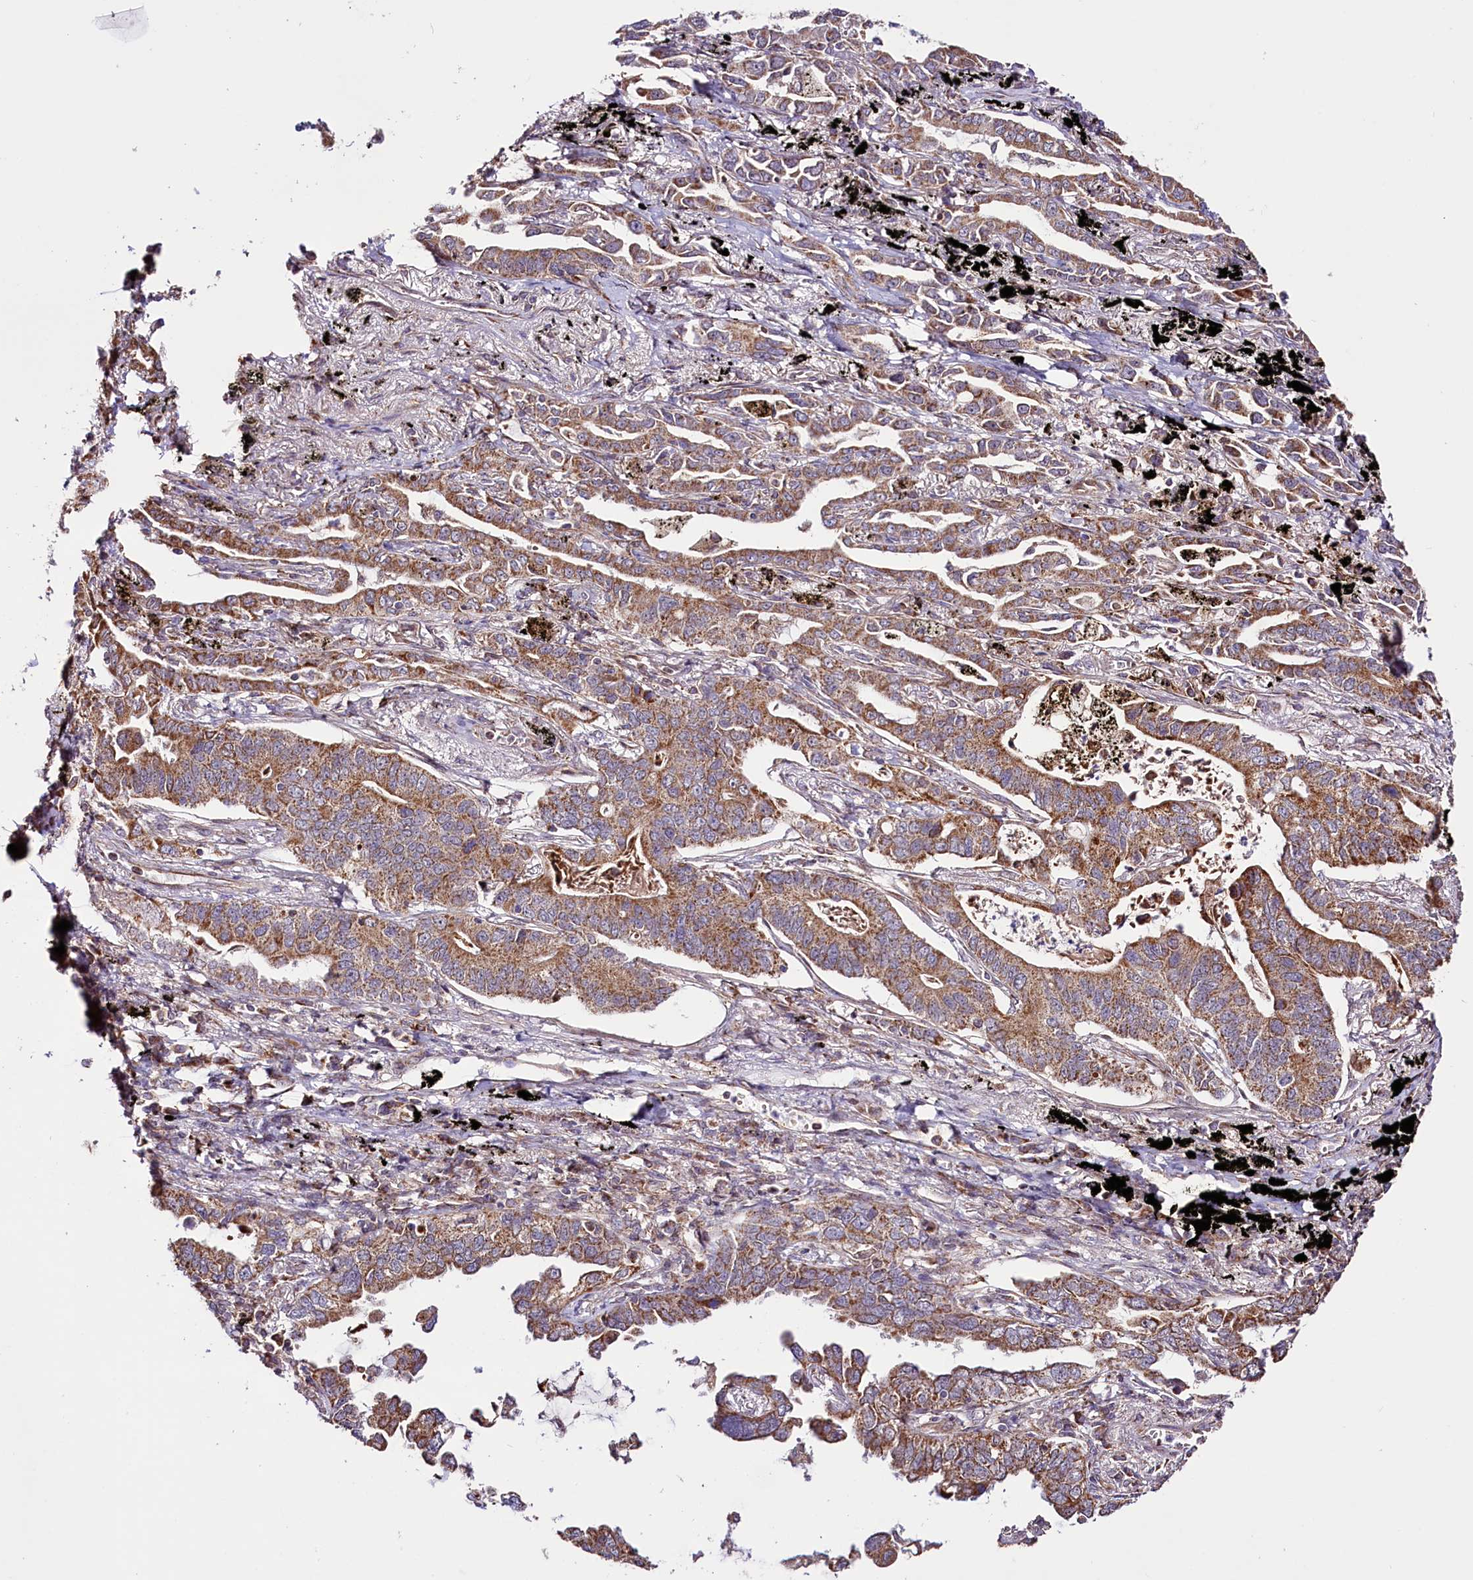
{"staining": {"intensity": "moderate", "quantity": ">75%", "location": "cytoplasmic/membranous"}, "tissue": "lung cancer", "cell_type": "Tumor cells", "image_type": "cancer", "snomed": [{"axis": "morphology", "description": "Adenocarcinoma, NOS"}, {"axis": "topography", "description": "Lung"}], "caption": "Moderate cytoplasmic/membranous expression is present in about >75% of tumor cells in lung cancer (adenocarcinoma). (Stains: DAB (3,3'-diaminobenzidine) in brown, nuclei in blue, Microscopy: brightfield microscopy at high magnification).", "gene": "ST7", "patient": {"sex": "male", "age": 67}}